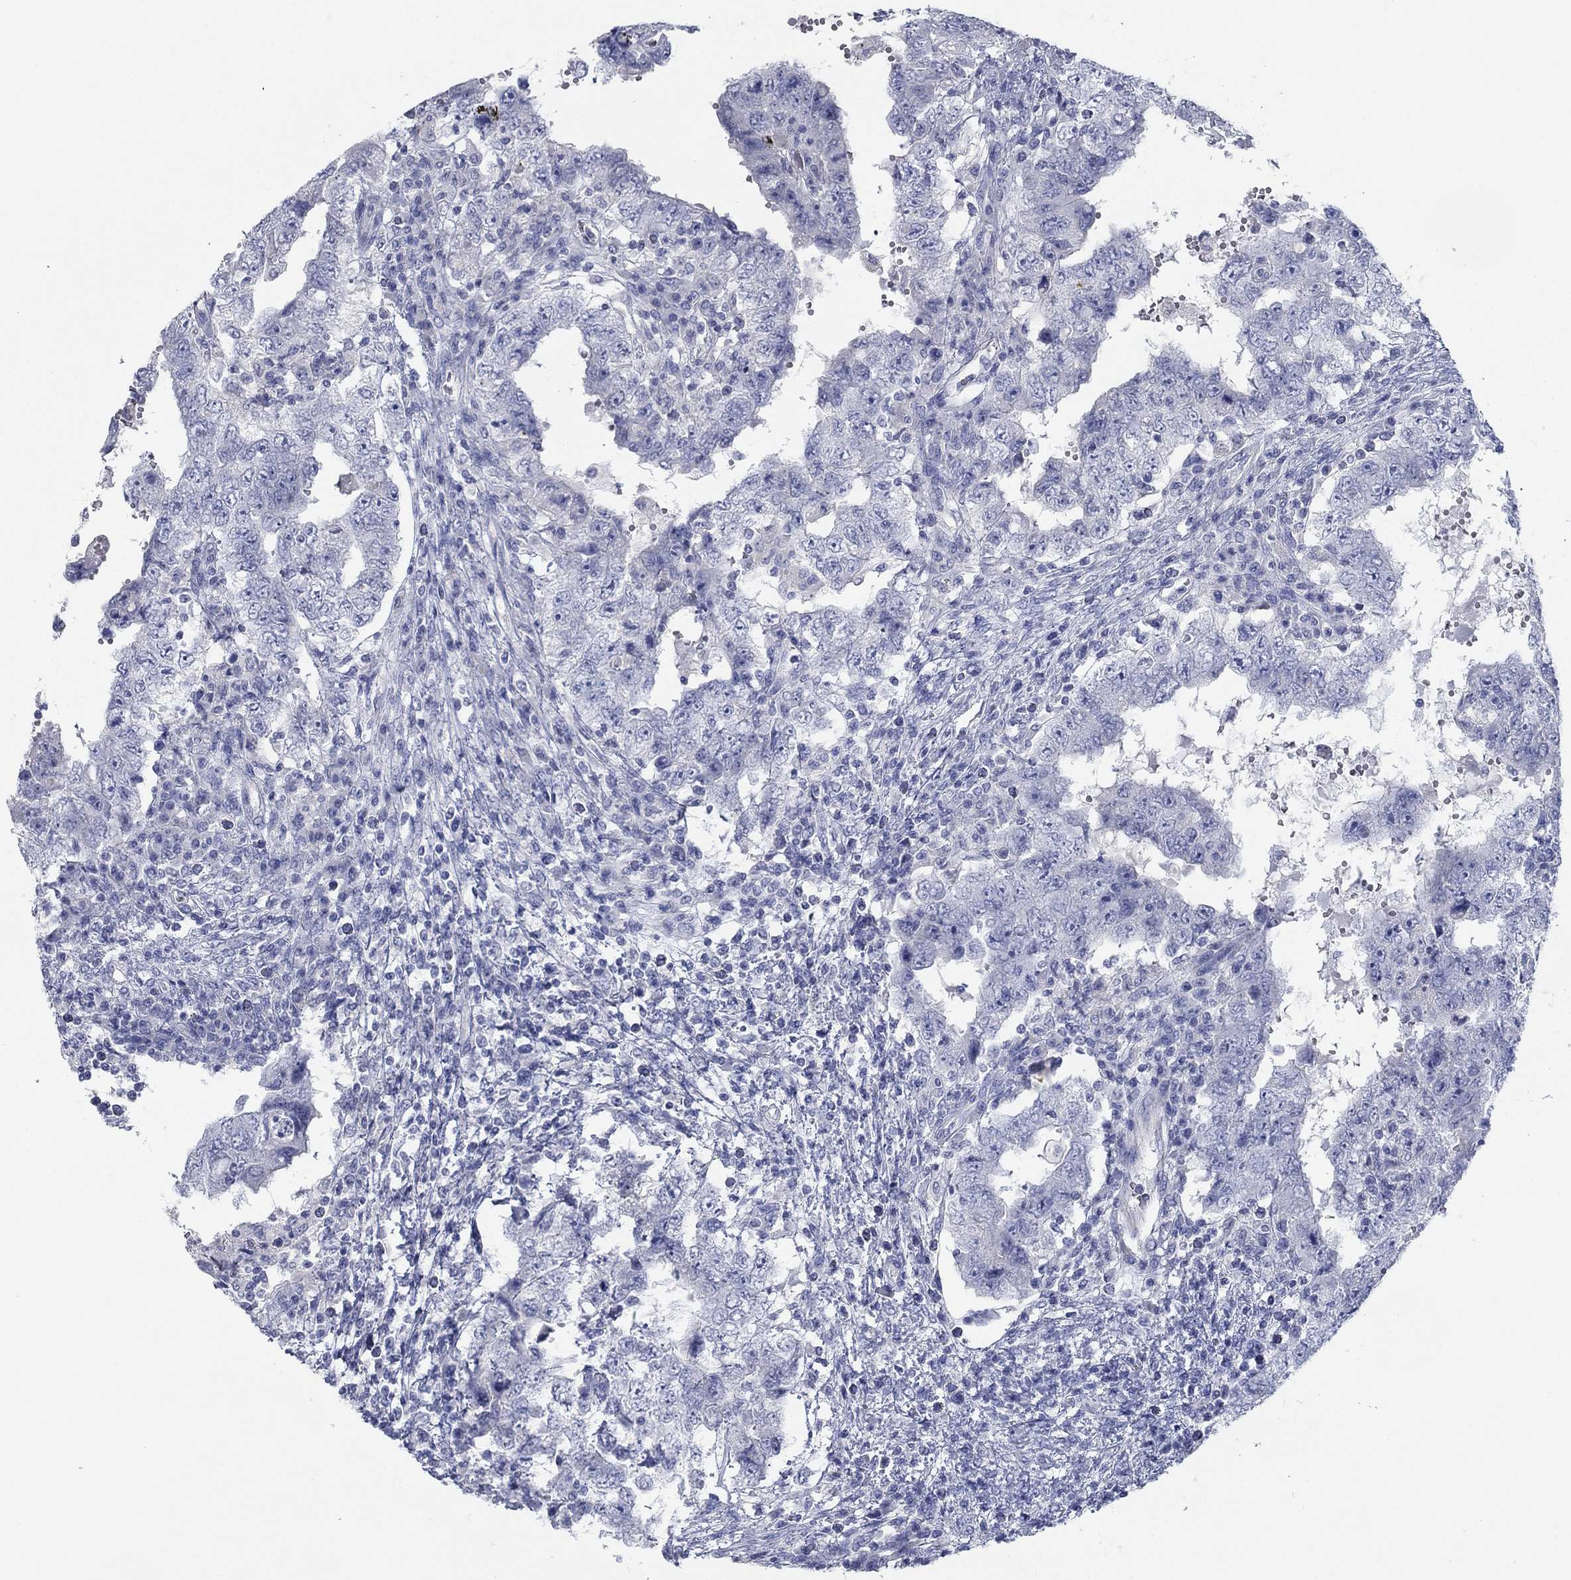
{"staining": {"intensity": "negative", "quantity": "none", "location": "none"}, "tissue": "testis cancer", "cell_type": "Tumor cells", "image_type": "cancer", "snomed": [{"axis": "morphology", "description": "Carcinoma, Embryonal, NOS"}, {"axis": "topography", "description": "Testis"}], "caption": "High magnification brightfield microscopy of testis embryonal carcinoma stained with DAB (brown) and counterstained with hematoxylin (blue): tumor cells show no significant expression.", "gene": "APOC3", "patient": {"sex": "male", "age": 26}}